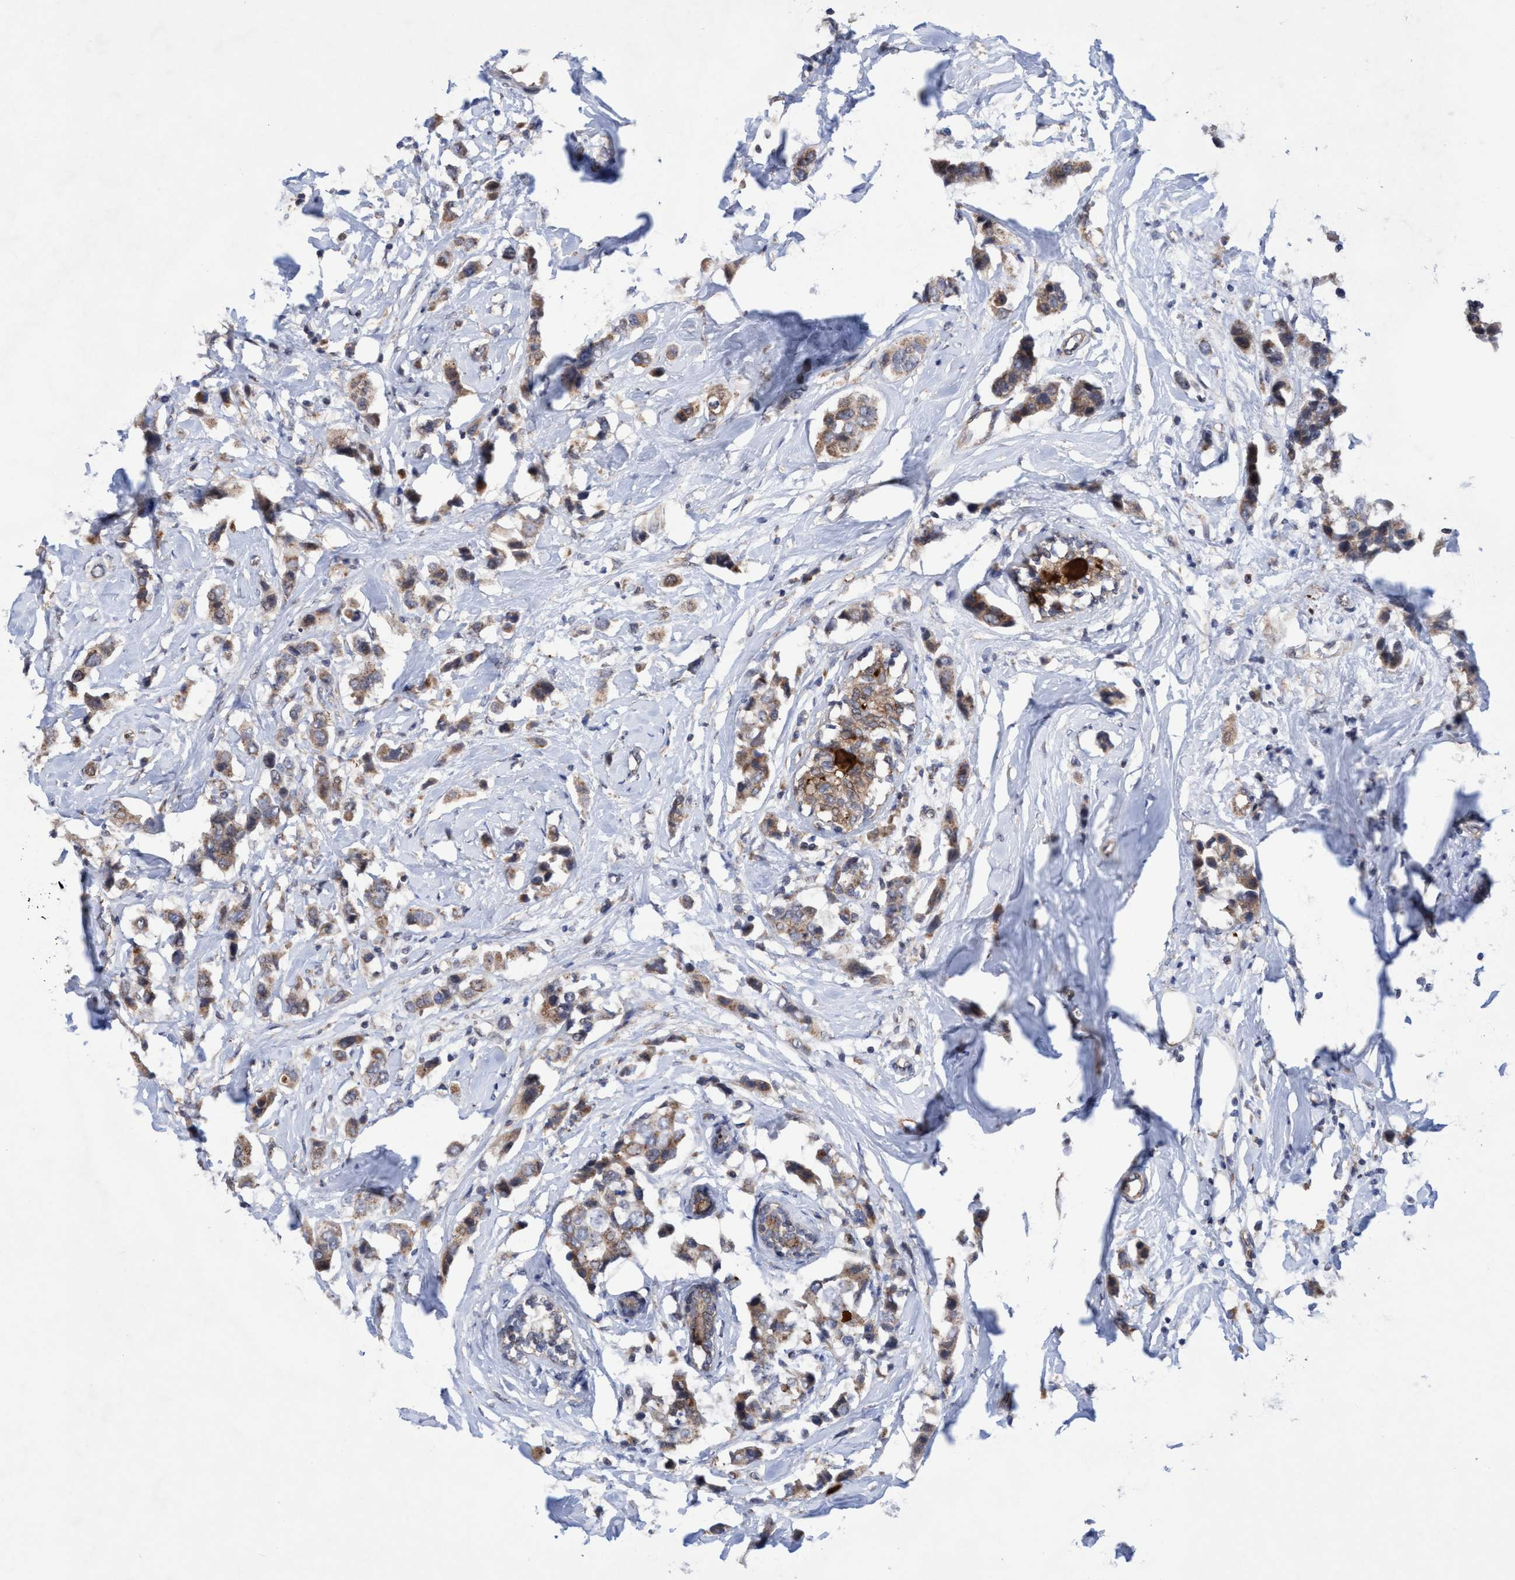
{"staining": {"intensity": "moderate", "quantity": ">75%", "location": "cytoplasmic/membranous"}, "tissue": "breast cancer", "cell_type": "Tumor cells", "image_type": "cancer", "snomed": [{"axis": "morphology", "description": "Normal tissue, NOS"}, {"axis": "morphology", "description": "Duct carcinoma"}, {"axis": "topography", "description": "Breast"}], "caption": "An image of human breast cancer stained for a protein shows moderate cytoplasmic/membranous brown staining in tumor cells.", "gene": "P2RY14", "patient": {"sex": "female", "age": 50}}